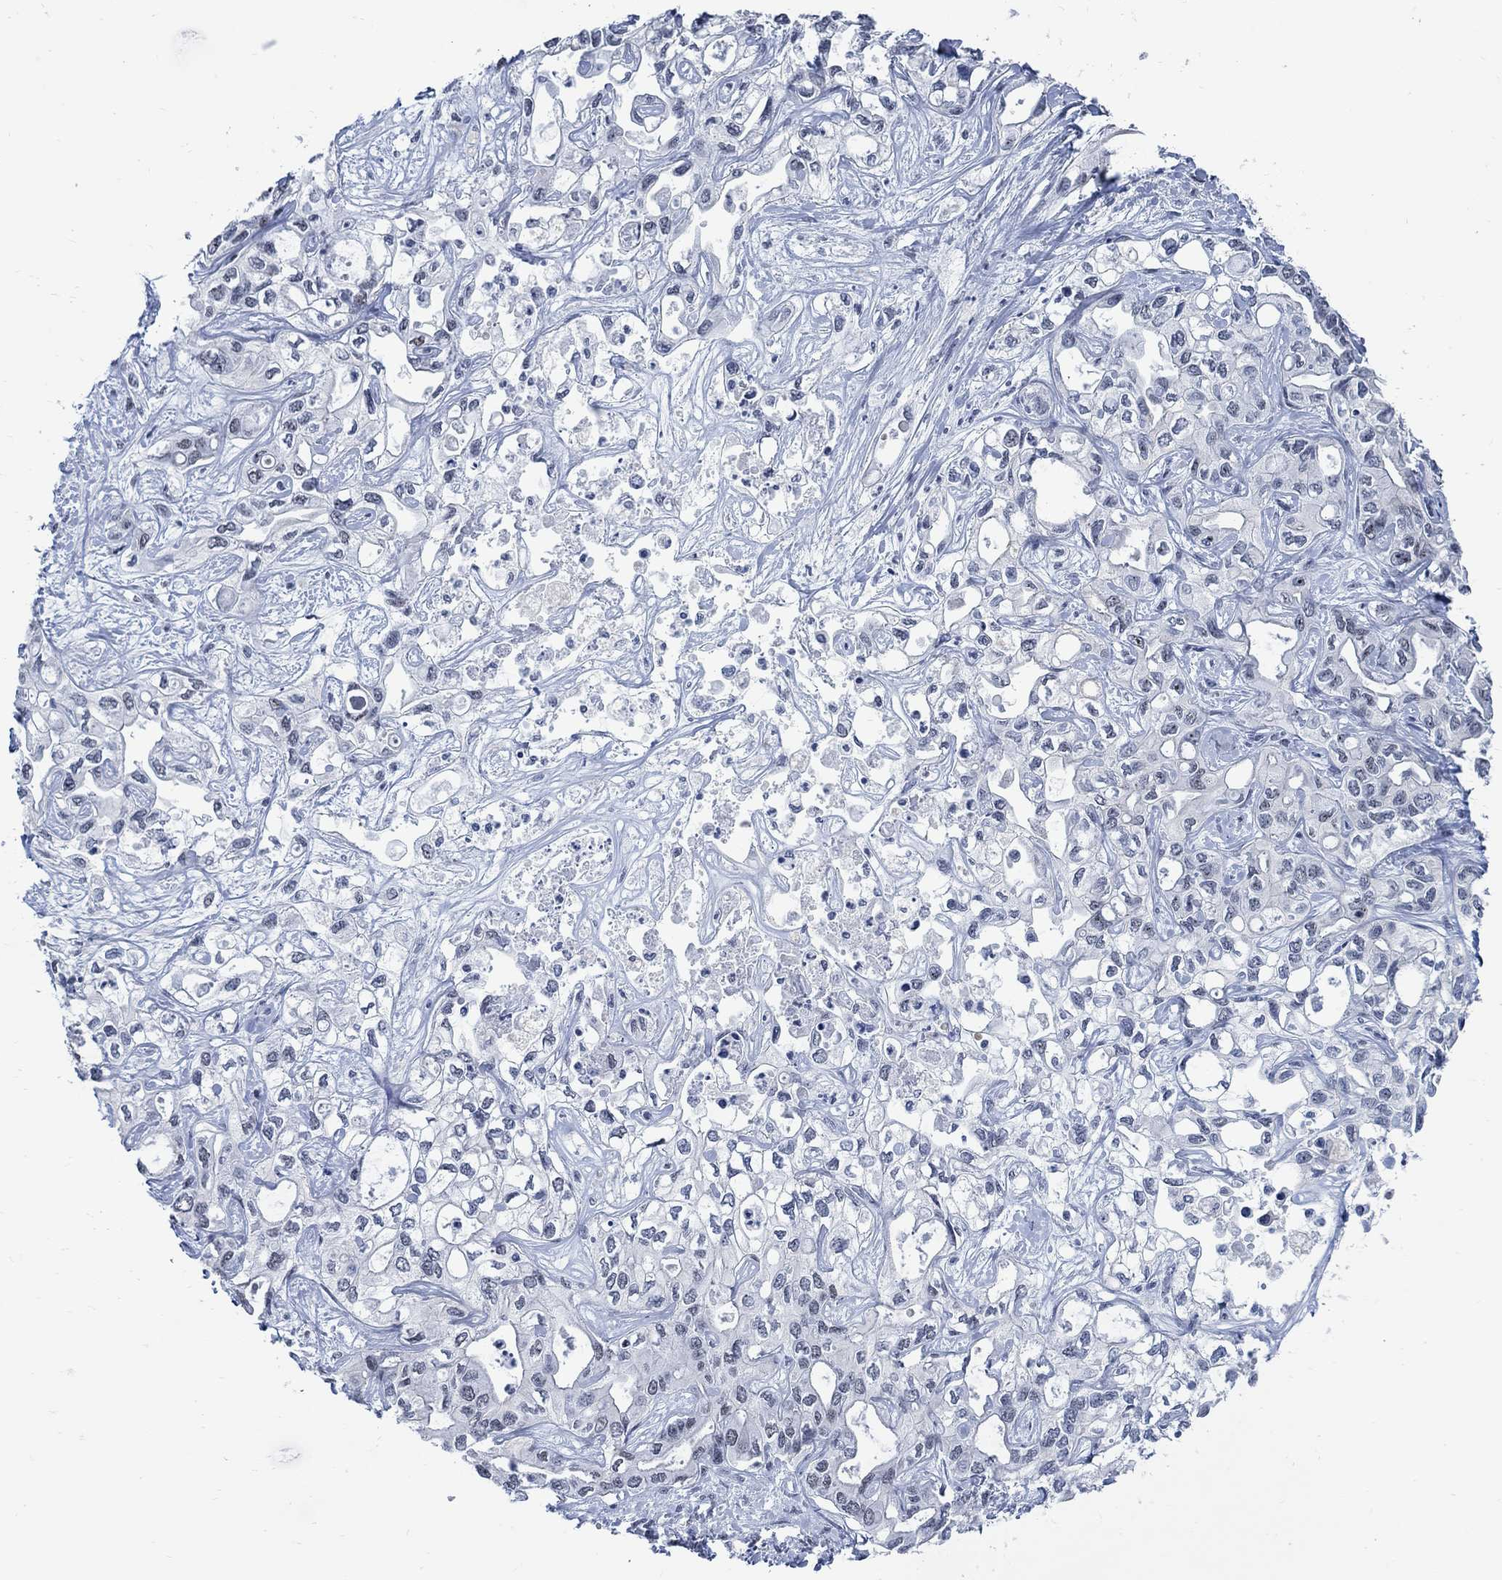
{"staining": {"intensity": "negative", "quantity": "none", "location": "none"}, "tissue": "liver cancer", "cell_type": "Tumor cells", "image_type": "cancer", "snomed": [{"axis": "morphology", "description": "Cholangiocarcinoma"}, {"axis": "topography", "description": "Liver"}], "caption": "Protein analysis of liver cancer shows no significant expression in tumor cells.", "gene": "DLK1", "patient": {"sex": "female", "age": 64}}